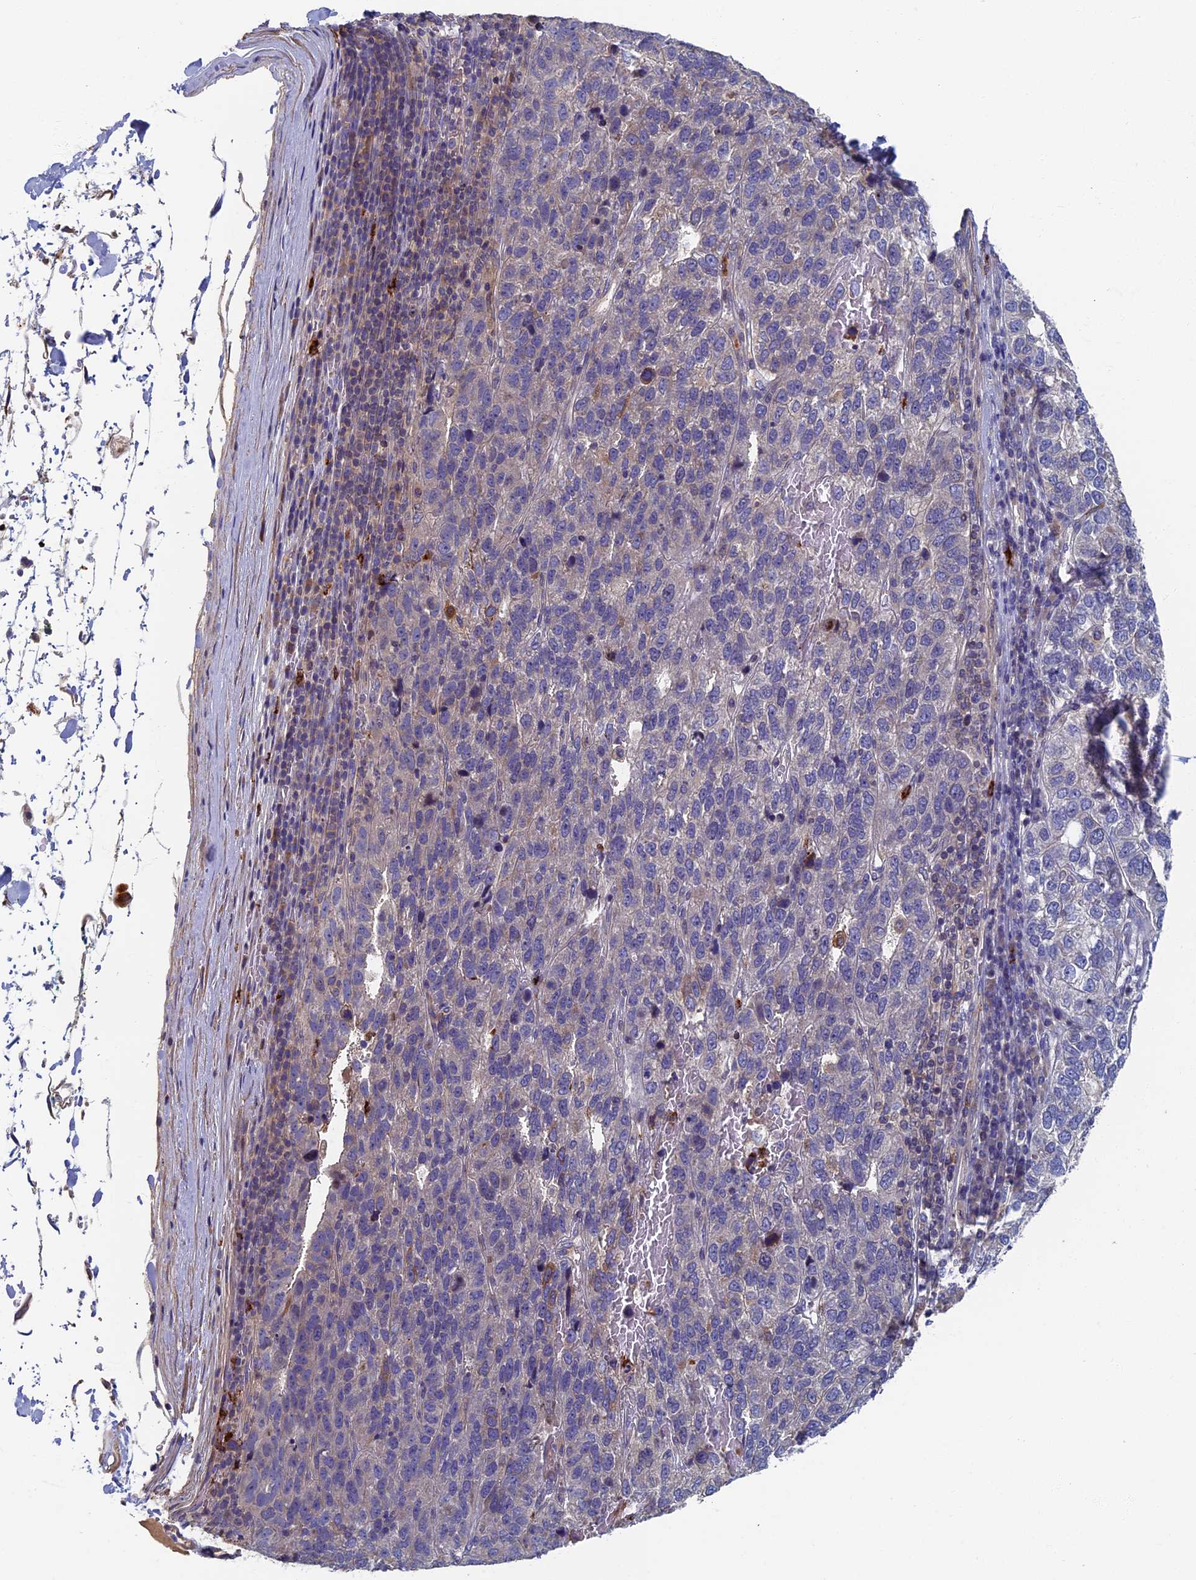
{"staining": {"intensity": "negative", "quantity": "none", "location": "none"}, "tissue": "pancreatic cancer", "cell_type": "Tumor cells", "image_type": "cancer", "snomed": [{"axis": "morphology", "description": "Adenocarcinoma, NOS"}, {"axis": "topography", "description": "Pancreas"}], "caption": "Human pancreatic cancer stained for a protein using immunohistochemistry demonstrates no expression in tumor cells.", "gene": "TNK2", "patient": {"sex": "female", "age": 61}}